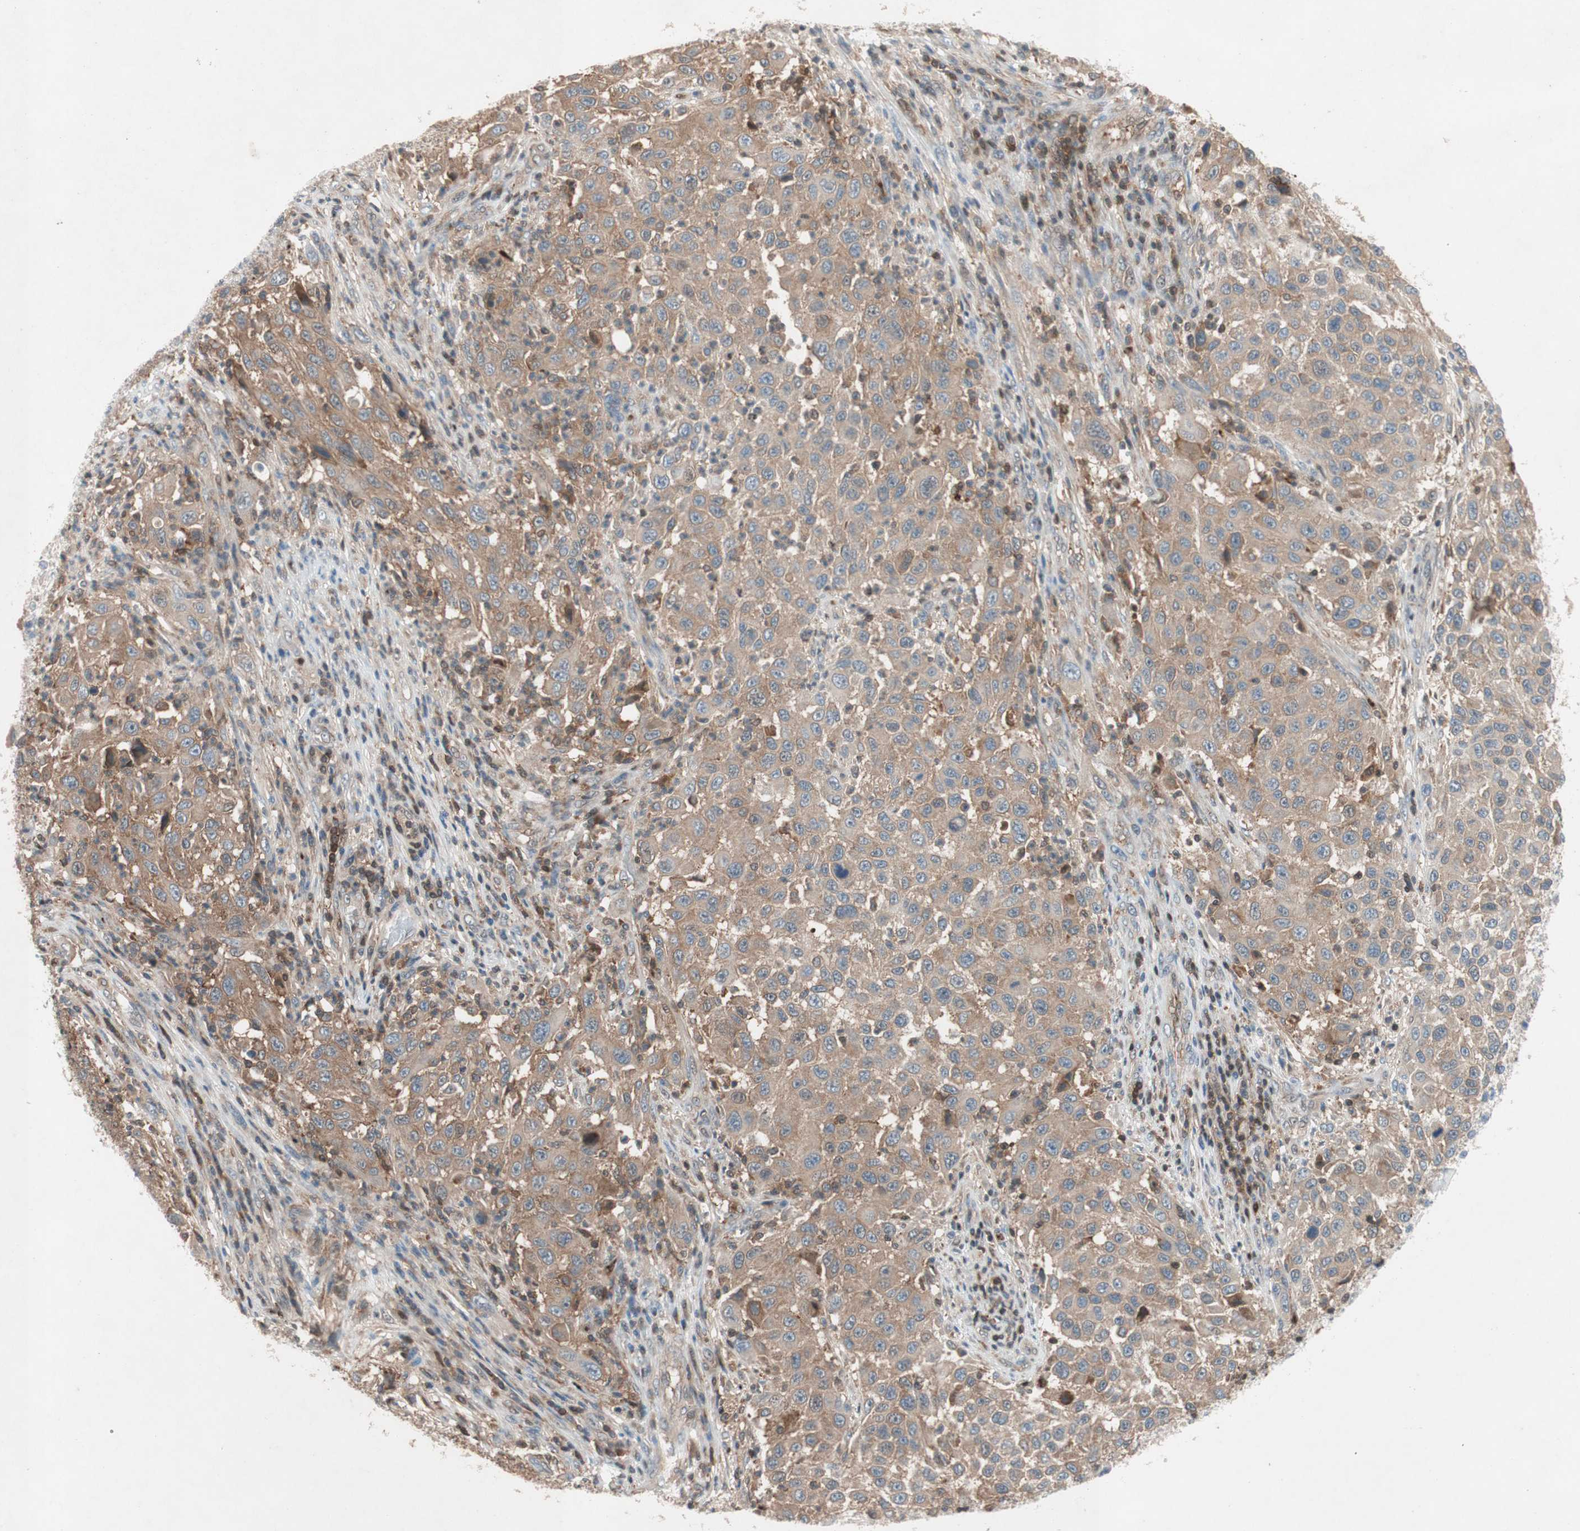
{"staining": {"intensity": "moderate", "quantity": ">75%", "location": "cytoplasmic/membranous"}, "tissue": "melanoma", "cell_type": "Tumor cells", "image_type": "cancer", "snomed": [{"axis": "morphology", "description": "Malignant melanoma, Metastatic site"}, {"axis": "topography", "description": "Lymph node"}], "caption": "This micrograph demonstrates IHC staining of human melanoma, with medium moderate cytoplasmic/membranous positivity in about >75% of tumor cells.", "gene": "GALT", "patient": {"sex": "male", "age": 61}}